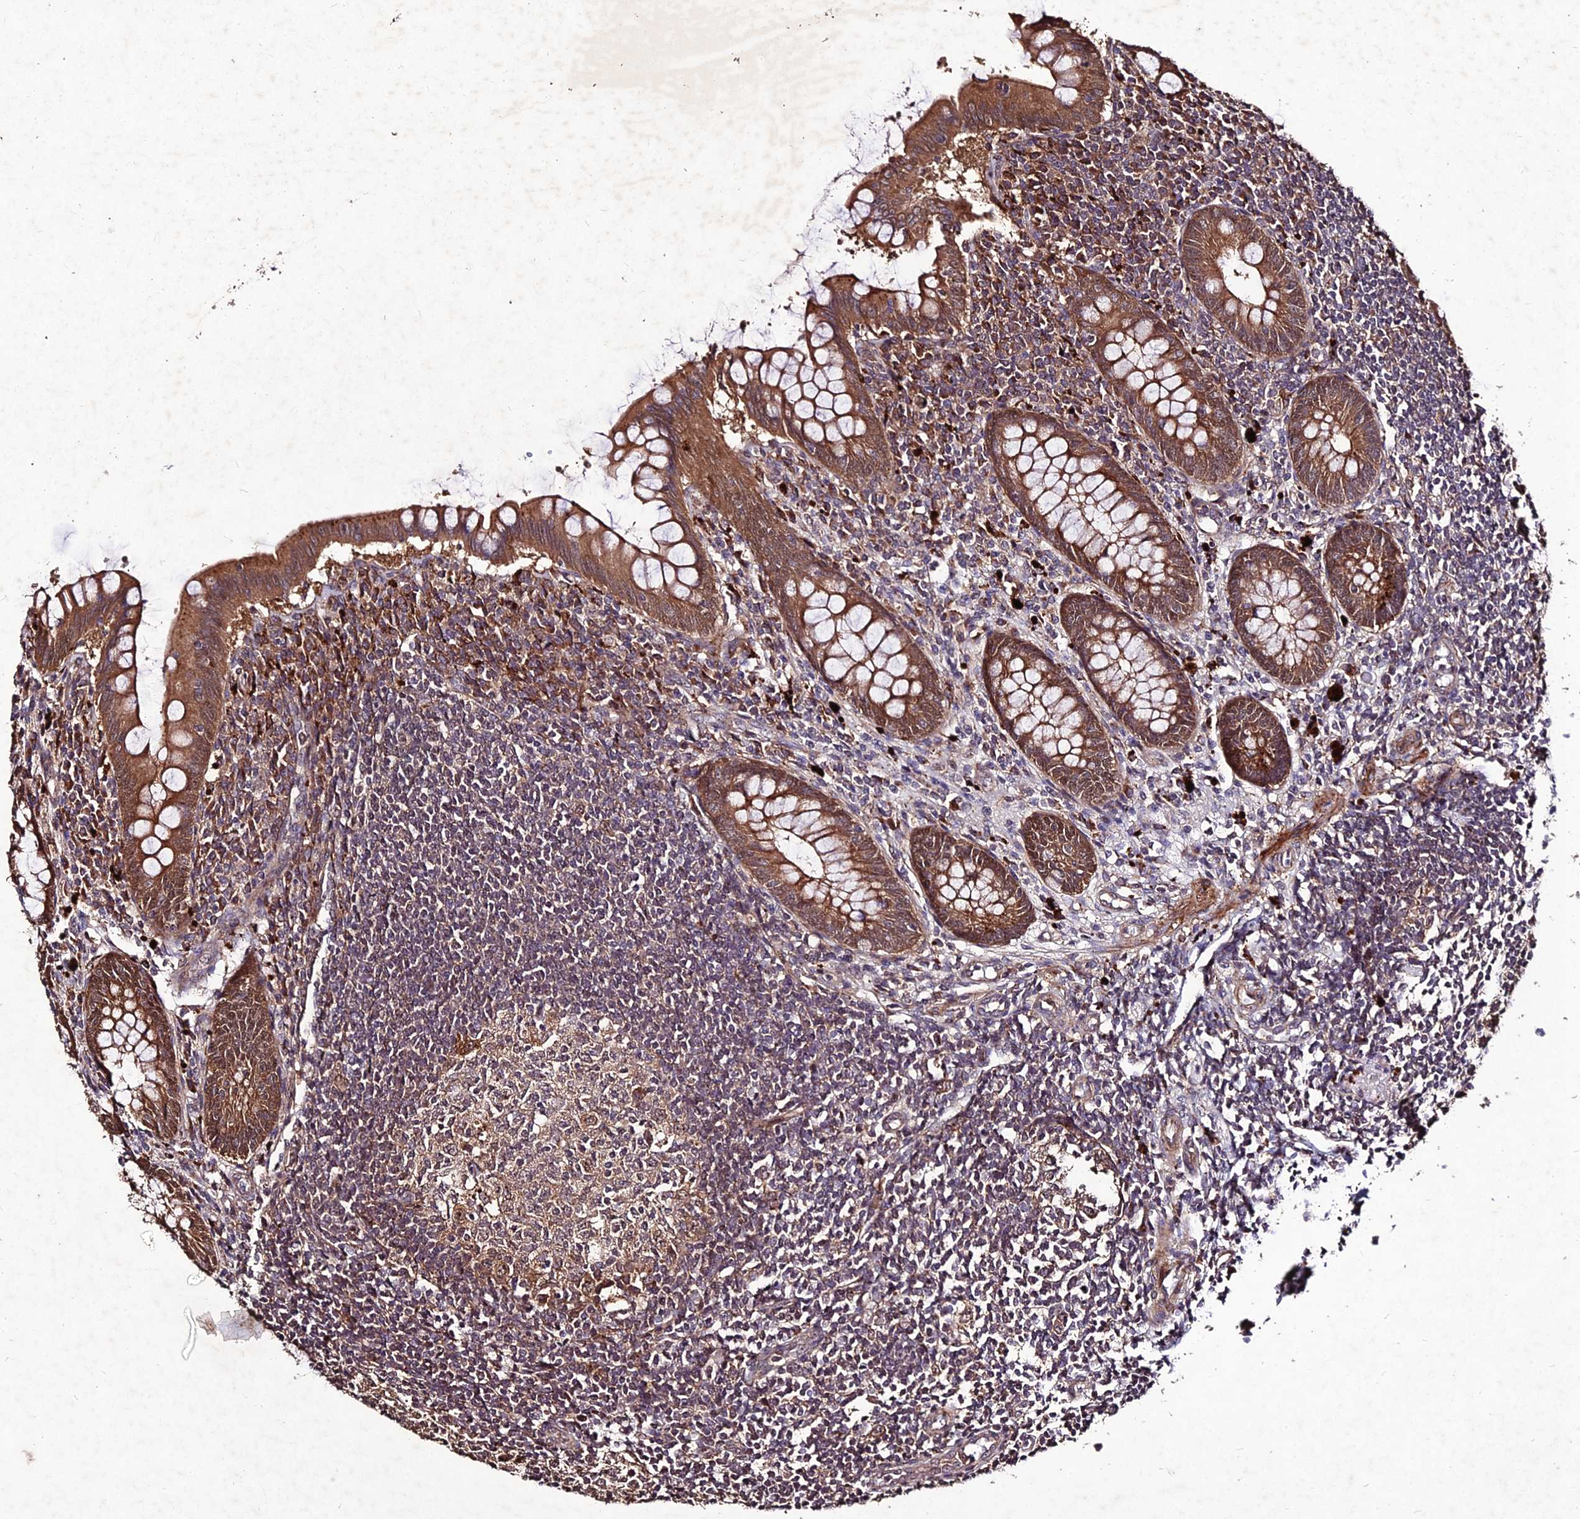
{"staining": {"intensity": "moderate", "quantity": ">75%", "location": "cytoplasmic/membranous"}, "tissue": "appendix", "cell_type": "Glandular cells", "image_type": "normal", "snomed": [{"axis": "morphology", "description": "Normal tissue, NOS"}, {"axis": "topography", "description": "Appendix"}], "caption": "Protein staining reveals moderate cytoplasmic/membranous staining in approximately >75% of glandular cells in unremarkable appendix. (Stains: DAB in brown, nuclei in blue, Microscopy: brightfield microscopy at high magnification).", "gene": "ZNF766", "patient": {"sex": "female", "age": 33}}